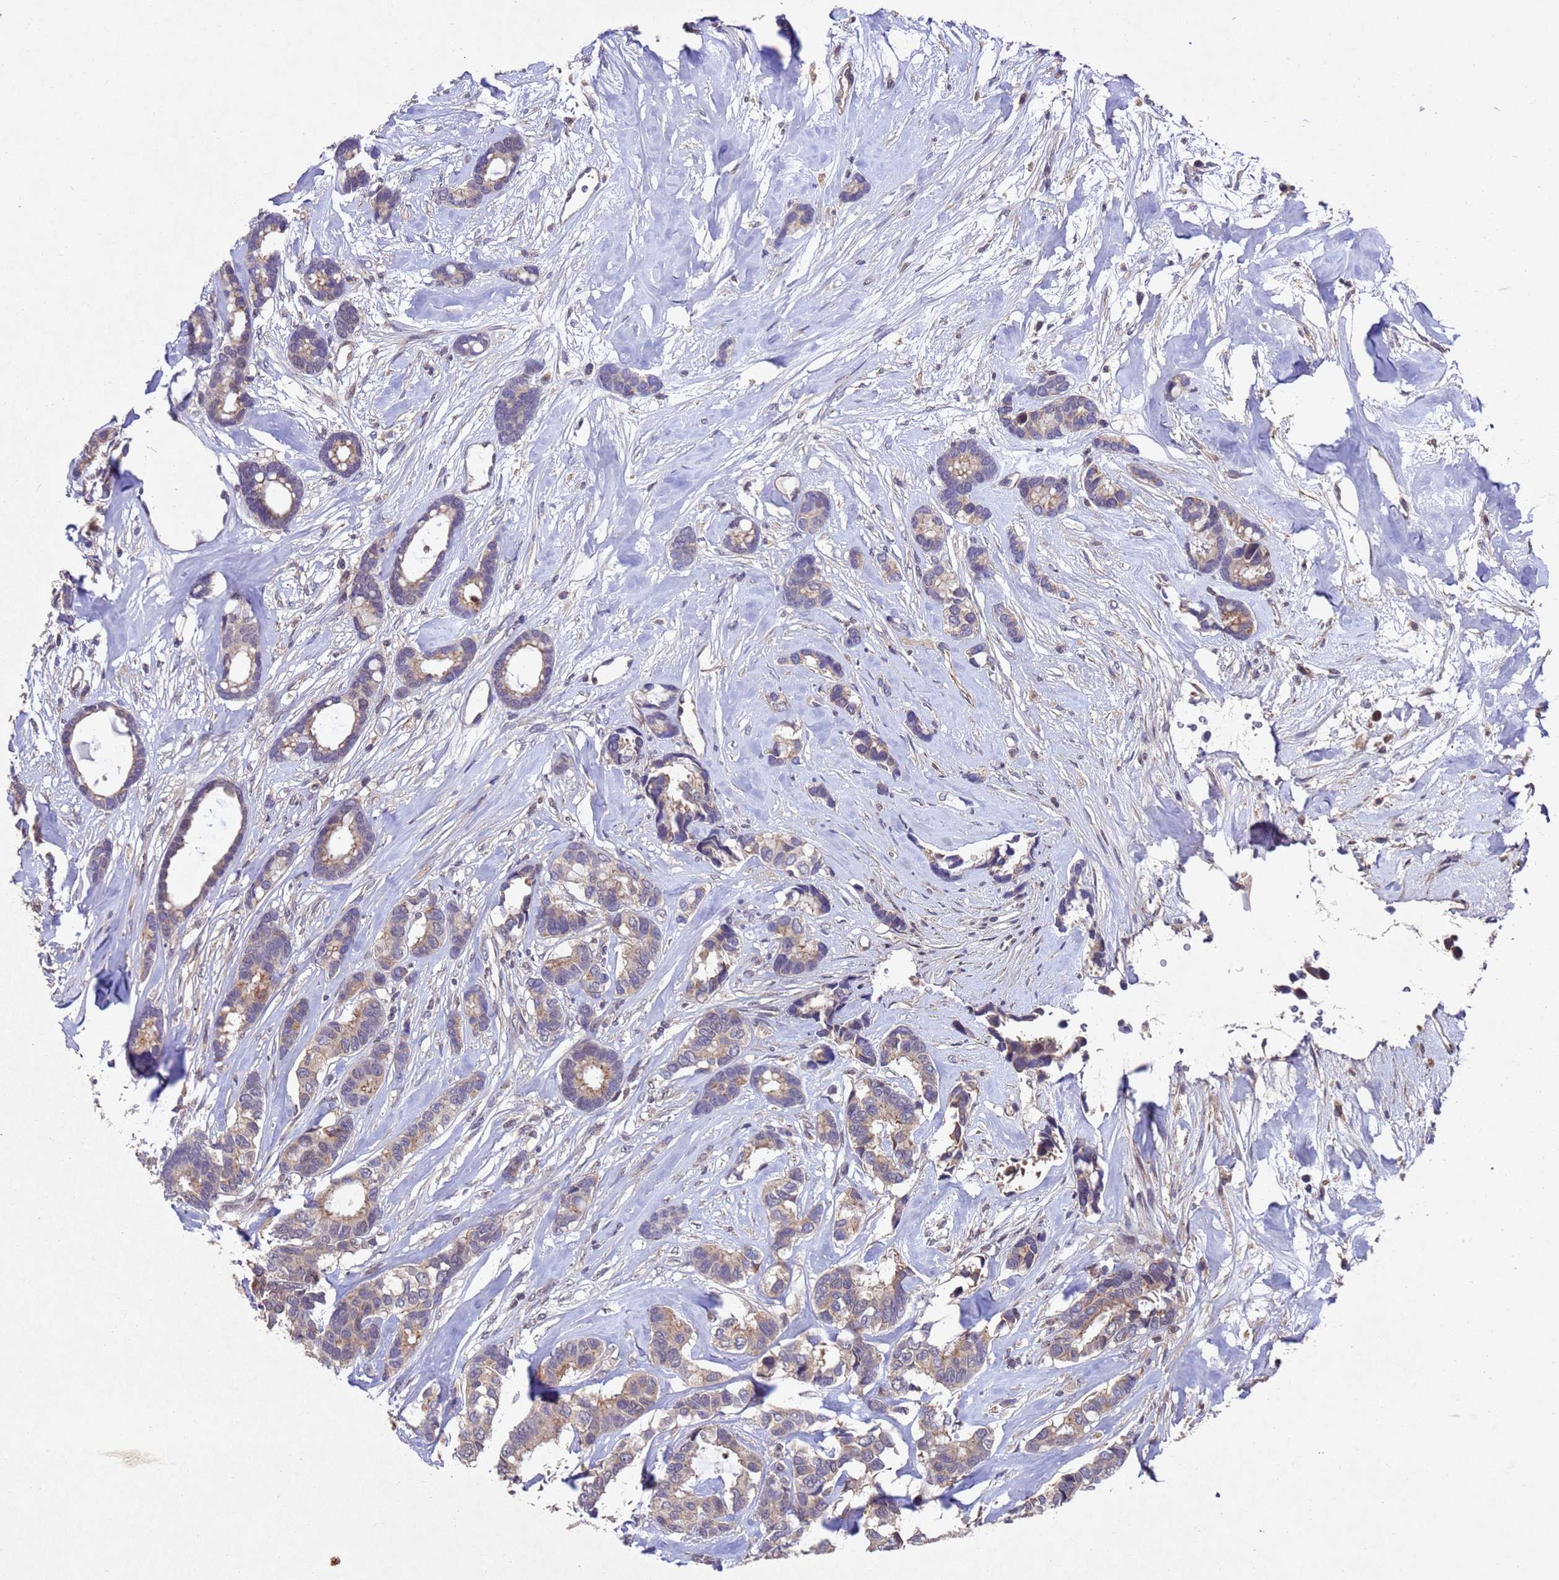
{"staining": {"intensity": "weak", "quantity": ">75%", "location": "cytoplasmic/membranous"}, "tissue": "breast cancer", "cell_type": "Tumor cells", "image_type": "cancer", "snomed": [{"axis": "morphology", "description": "Duct carcinoma"}, {"axis": "topography", "description": "Breast"}], "caption": "IHC image of neoplastic tissue: breast cancer (invasive ductal carcinoma) stained using IHC exhibits low levels of weak protein expression localized specifically in the cytoplasmic/membranous of tumor cells, appearing as a cytoplasmic/membranous brown color.", "gene": "TBK1", "patient": {"sex": "female", "age": 87}}